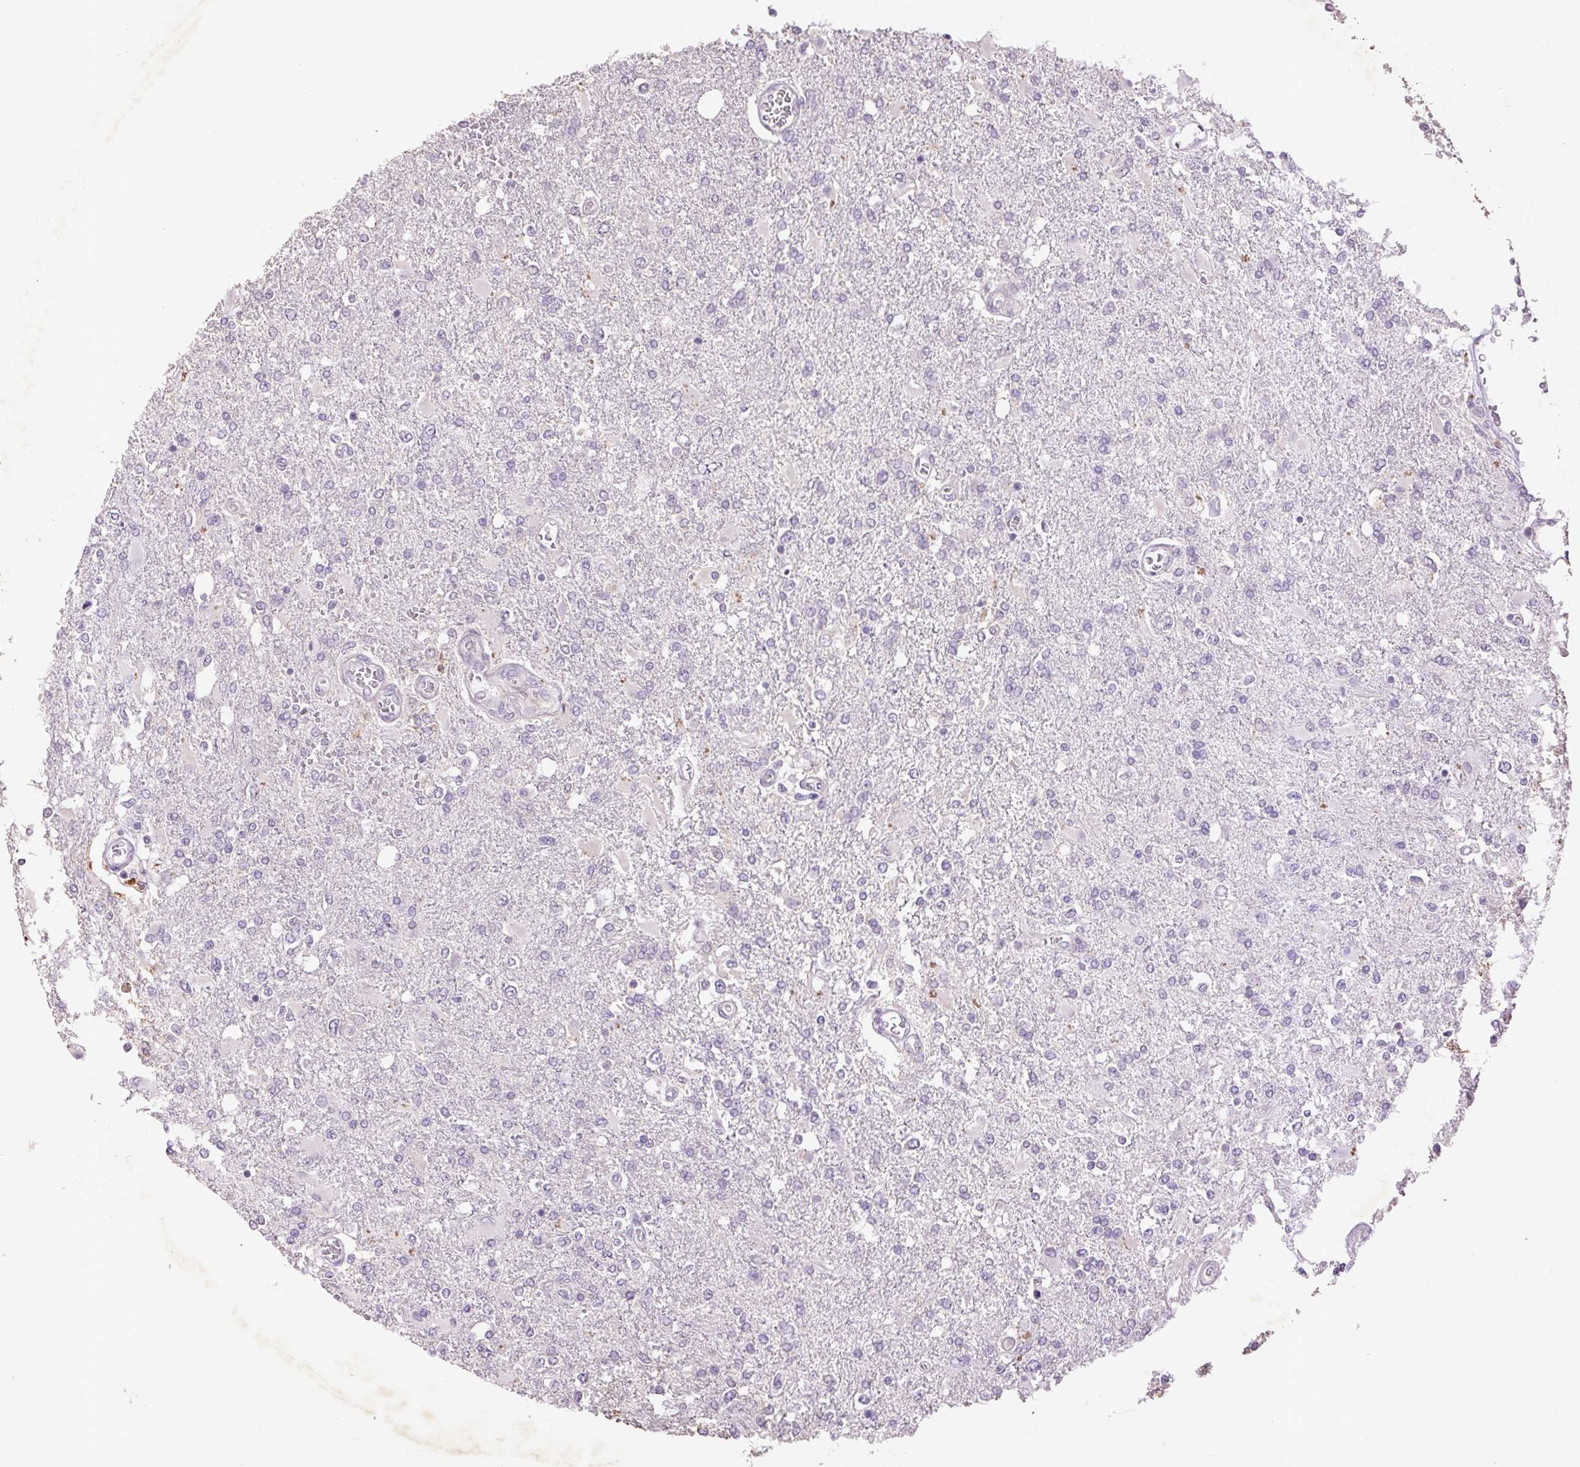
{"staining": {"intensity": "negative", "quantity": "none", "location": "none"}, "tissue": "glioma", "cell_type": "Tumor cells", "image_type": "cancer", "snomed": [{"axis": "morphology", "description": "Glioma, malignant, High grade"}, {"axis": "topography", "description": "Cerebral cortex"}], "caption": "Tumor cells show no significant expression in high-grade glioma (malignant). (DAB immunohistochemistry with hematoxylin counter stain).", "gene": "FNDC7", "patient": {"sex": "male", "age": 79}}